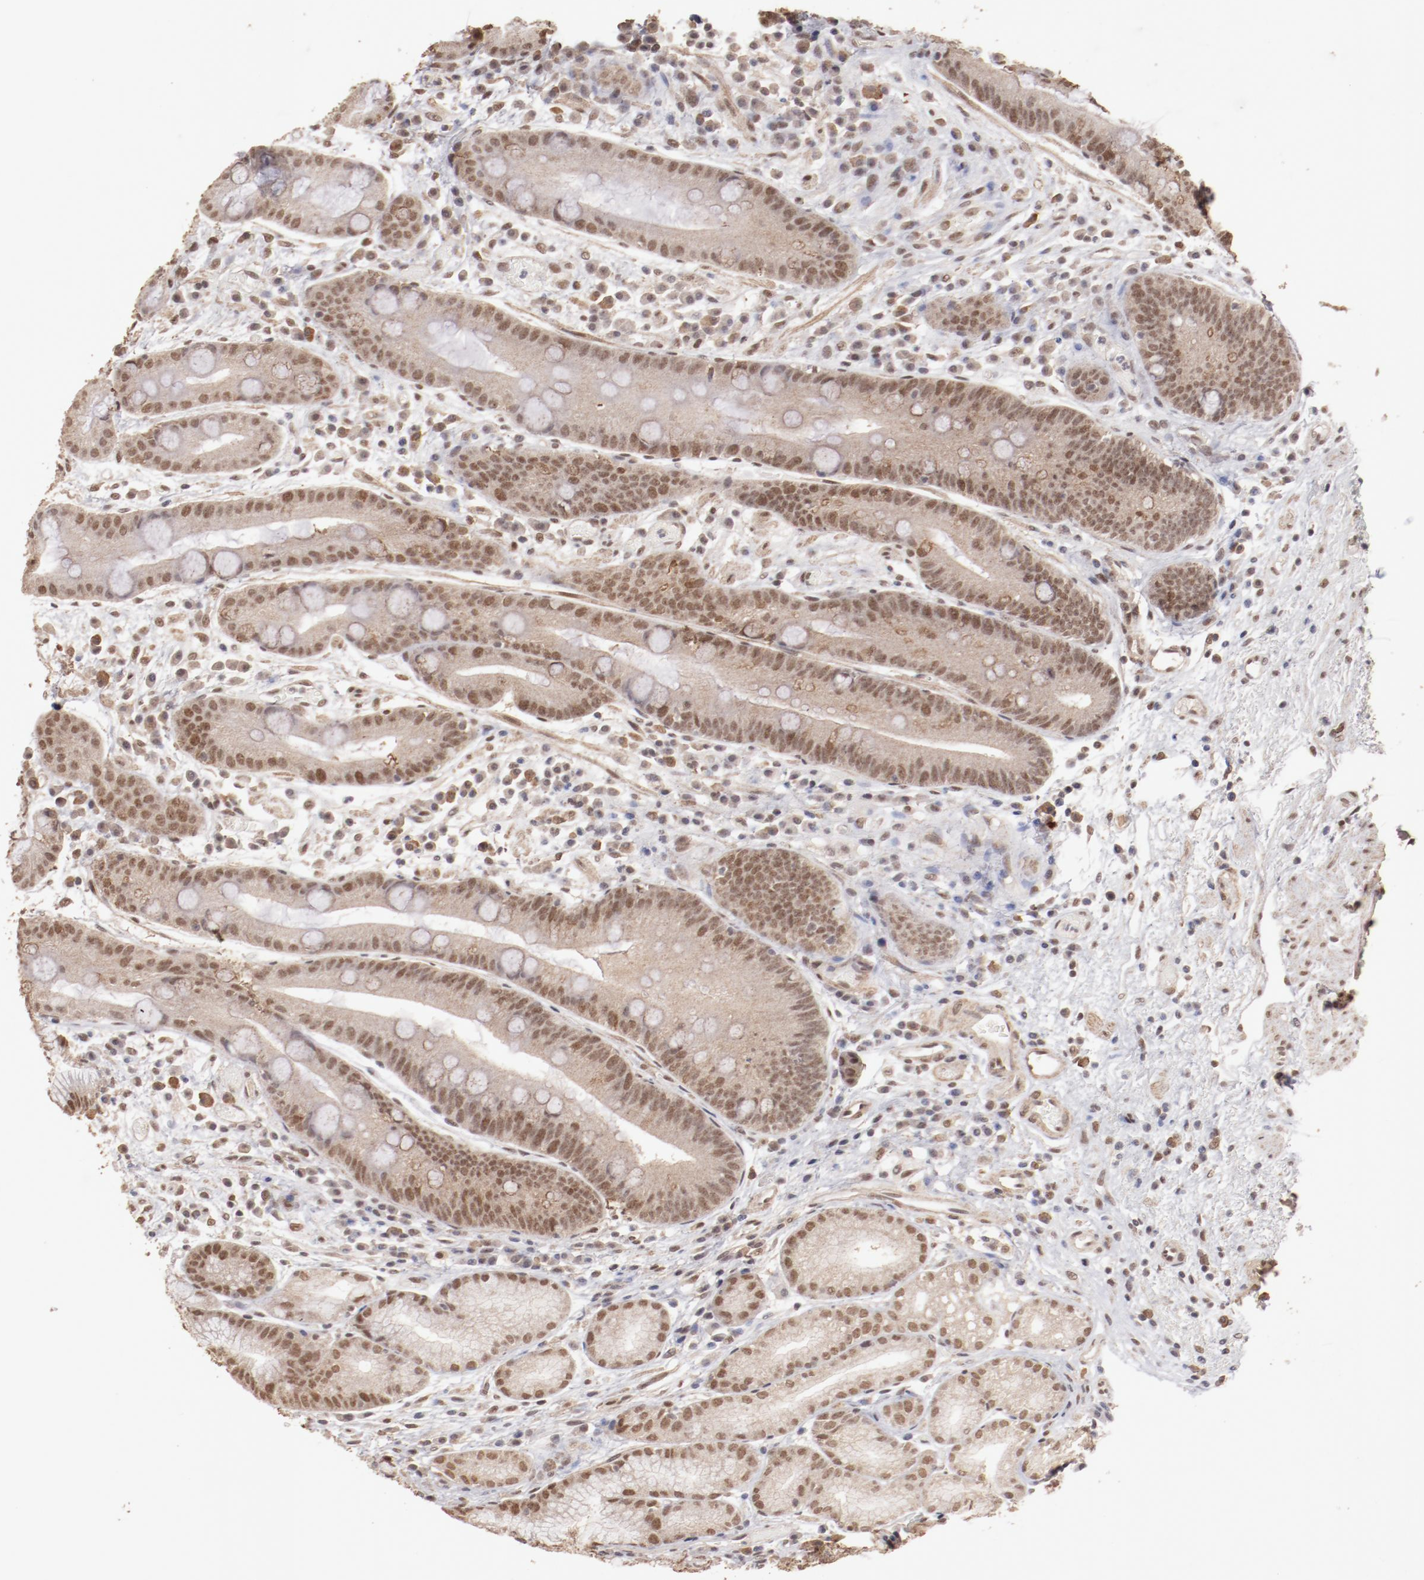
{"staining": {"intensity": "moderate", "quantity": ">75%", "location": "cytoplasmic/membranous,nuclear"}, "tissue": "stomach", "cell_type": "Glandular cells", "image_type": "normal", "snomed": [{"axis": "morphology", "description": "Normal tissue, NOS"}, {"axis": "morphology", "description": "Inflammation, NOS"}, {"axis": "topography", "description": "Stomach, lower"}], "caption": "Stomach was stained to show a protein in brown. There is medium levels of moderate cytoplasmic/membranous,nuclear staining in about >75% of glandular cells. The protein of interest is stained brown, and the nuclei are stained in blue (DAB IHC with brightfield microscopy, high magnification).", "gene": "CLOCK", "patient": {"sex": "male", "age": 59}}